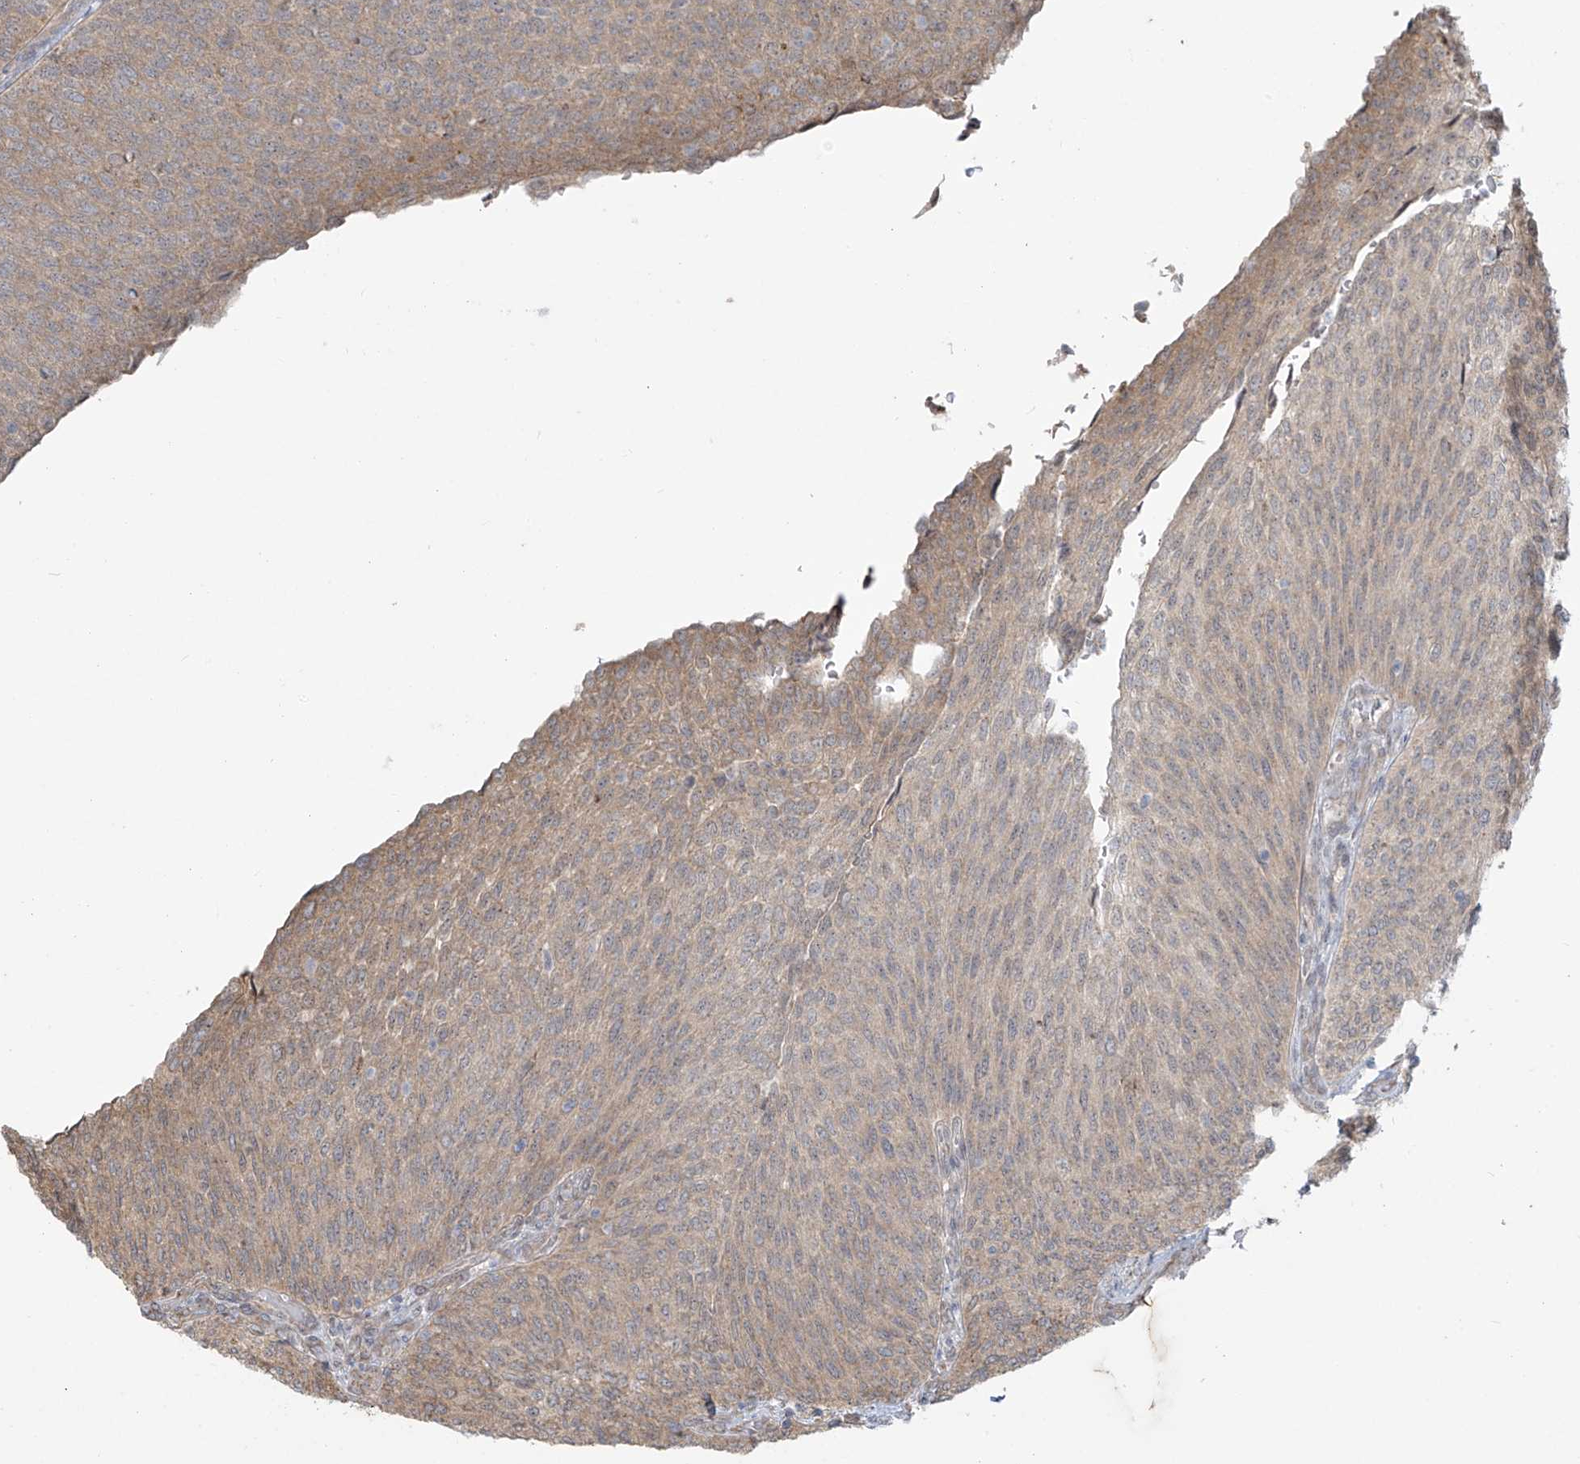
{"staining": {"intensity": "weak", "quantity": ">75%", "location": "cytoplasmic/membranous"}, "tissue": "urothelial cancer", "cell_type": "Tumor cells", "image_type": "cancer", "snomed": [{"axis": "morphology", "description": "Urothelial carcinoma, Low grade"}, {"axis": "topography", "description": "Urinary bladder"}], "caption": "The immunohistochemical stain highlights weak cytoplasmic/membranous expression in tumor cells of low-grade urothelial carcinoma tissue.", "gene": "PLEKHM3", "patient": {"sex": "female", "age": 79}}